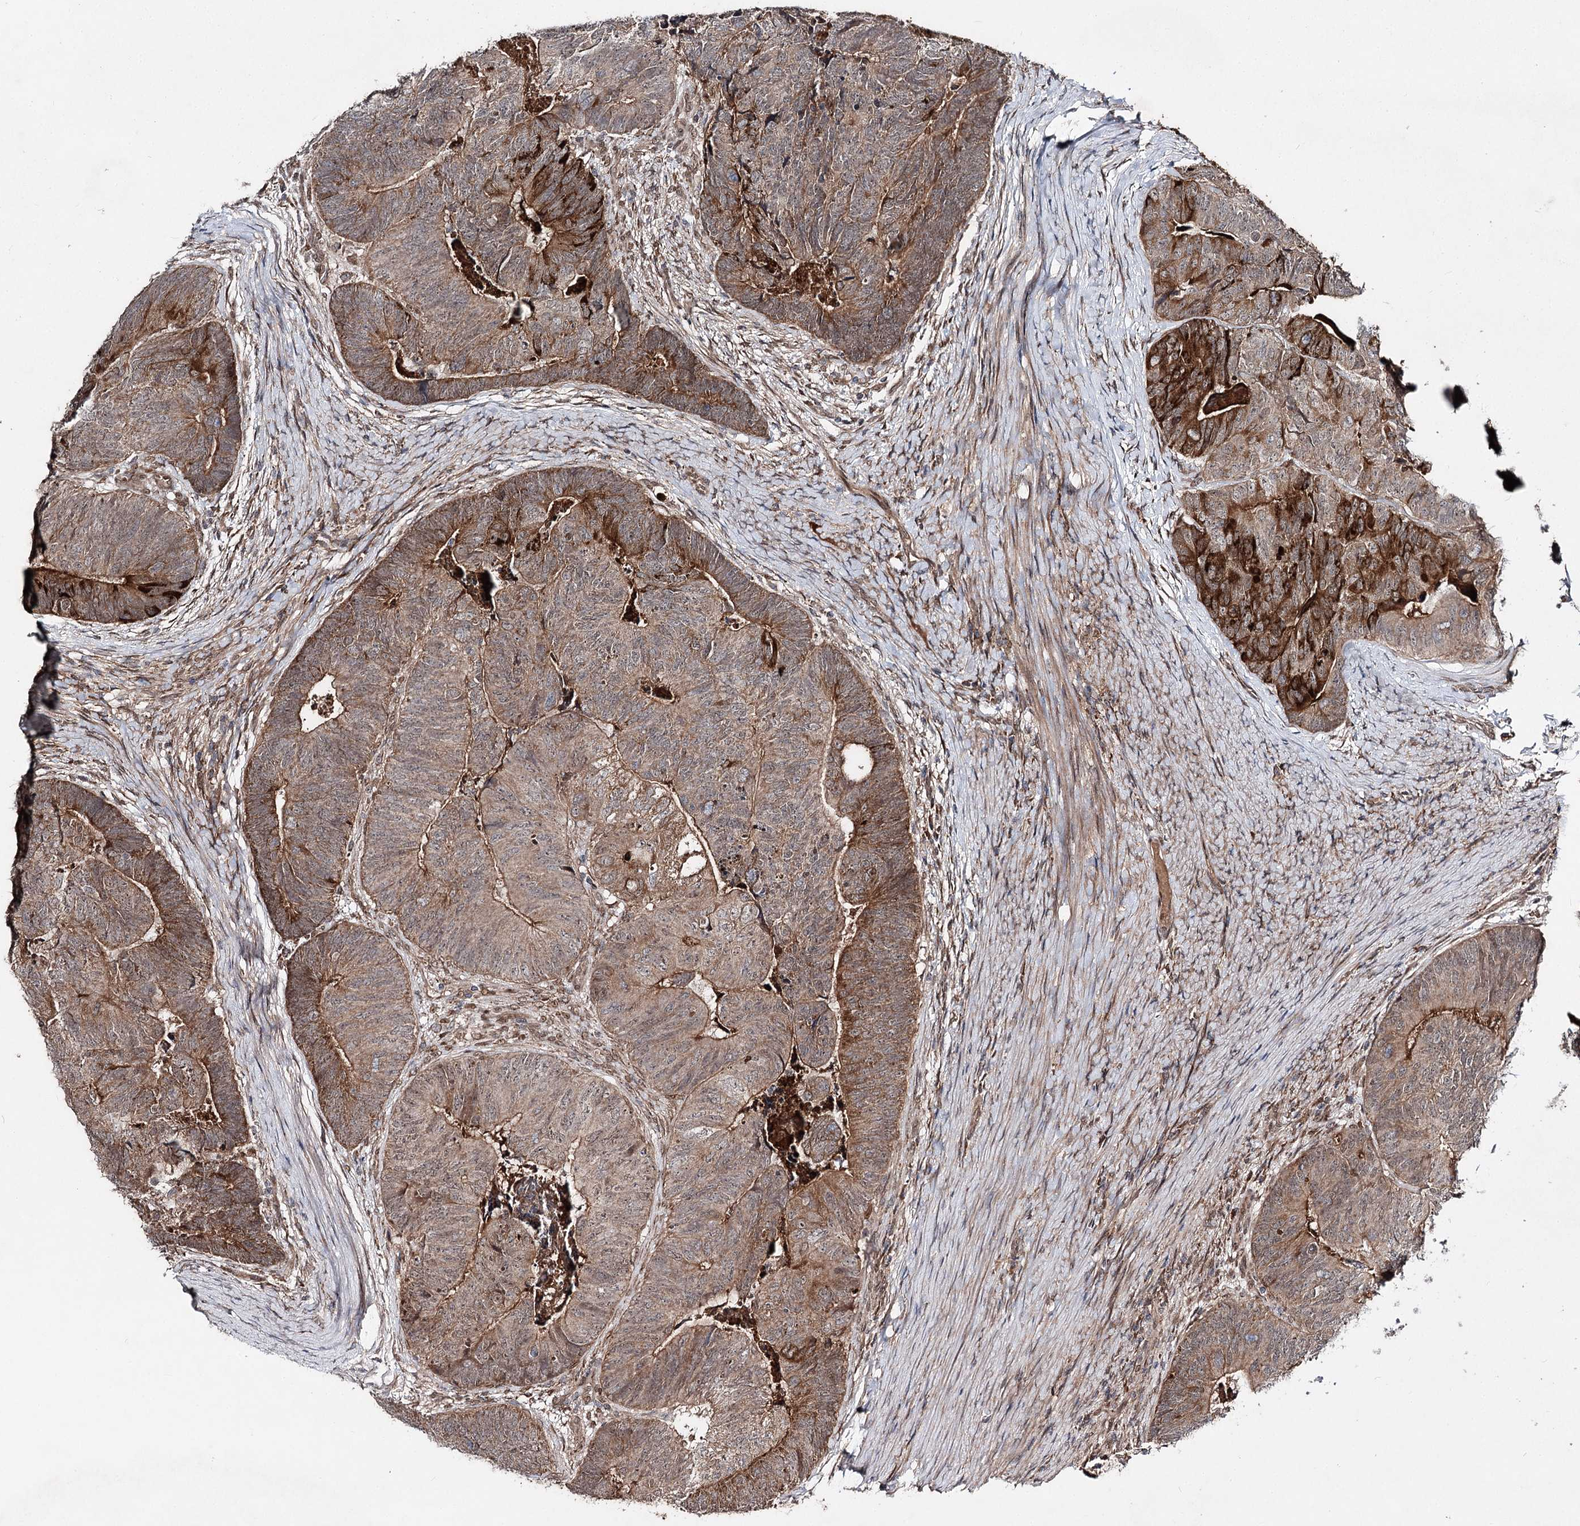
{"staining": {"intensity": "strong", "quantity": "25%-75%", "location": "cytoplasmic/membranous"}, "tissue": "colorectal cancer", "cell_type": "Tumor cells", "image_type": "cancer", "snomed": [{"axis": "morphology", "description": "Adenocarcinoma, NOS"}, {"axis": "topography", "description": "Colon"}], "caption": "There is high levels of strong cytoplasmic/membranous expression in tumor cells of adenocarcinoma (colorectal), as demonstrated by immunohistochemical staining (brown color).", "gene": "MSANTD2", "patient": {"sex": "female", "age": 67}}